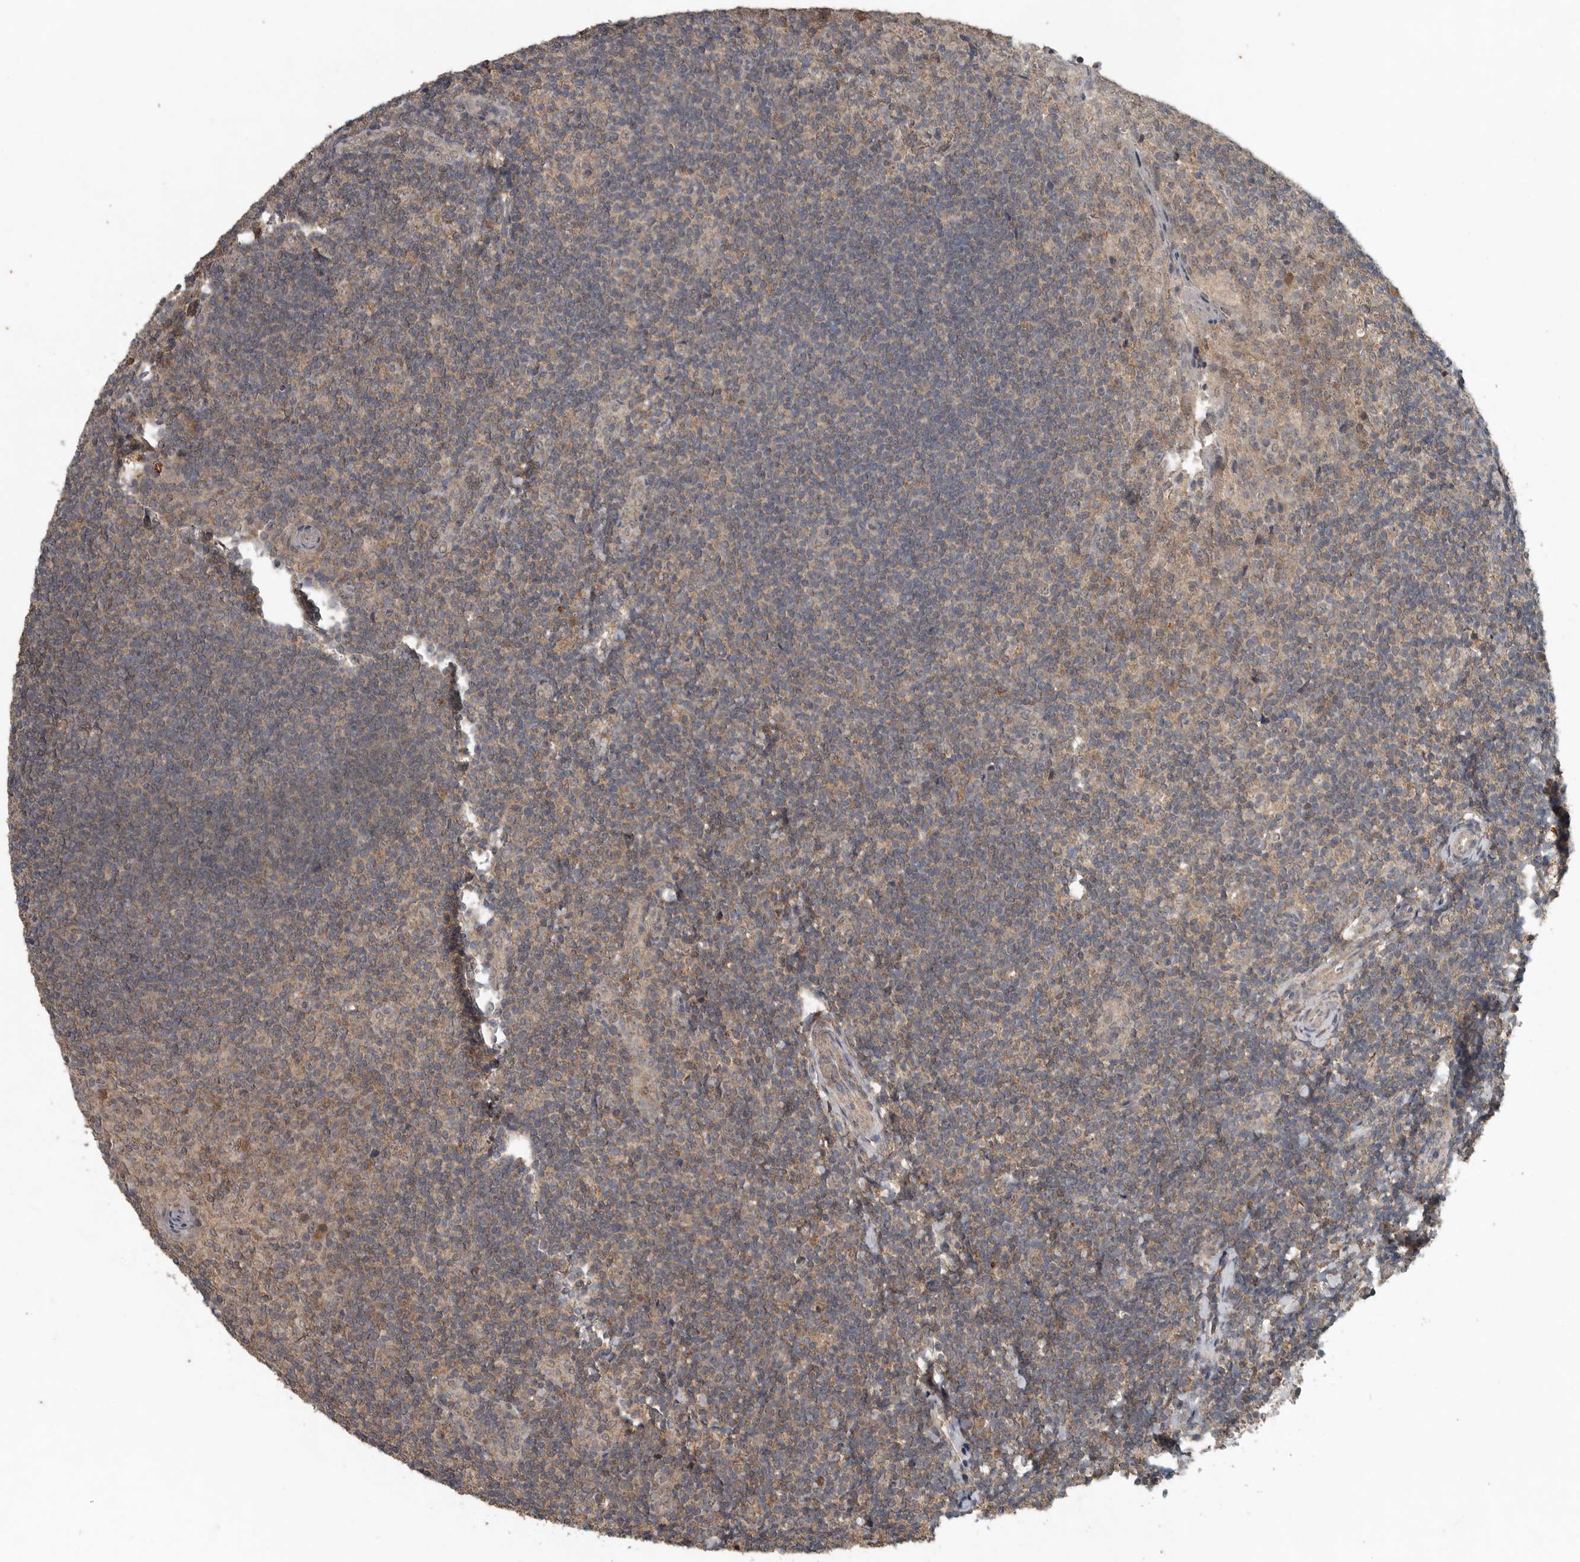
{"staining": {"intensity": "weak", "quantity": "25%-75%", "location": "cytoplasmic/membranous"}, "tissue": "tonsil", "cell_type": "Germinal center cells", "image_type": "normal", "snomed": [{"axis": "morphology", "description": "Normal tissue, NOS"}, {"axis": "topography", "description": "Tonsil"}], "caption": "Immunohistochemical staining of benign tonsil demonstrates weak cytoplasmic/membranous protein positivity in approximately 25%-75% of germinal center cells.", "gene": "IL6ST", "patient": {"sex": "male", "age": 27}}